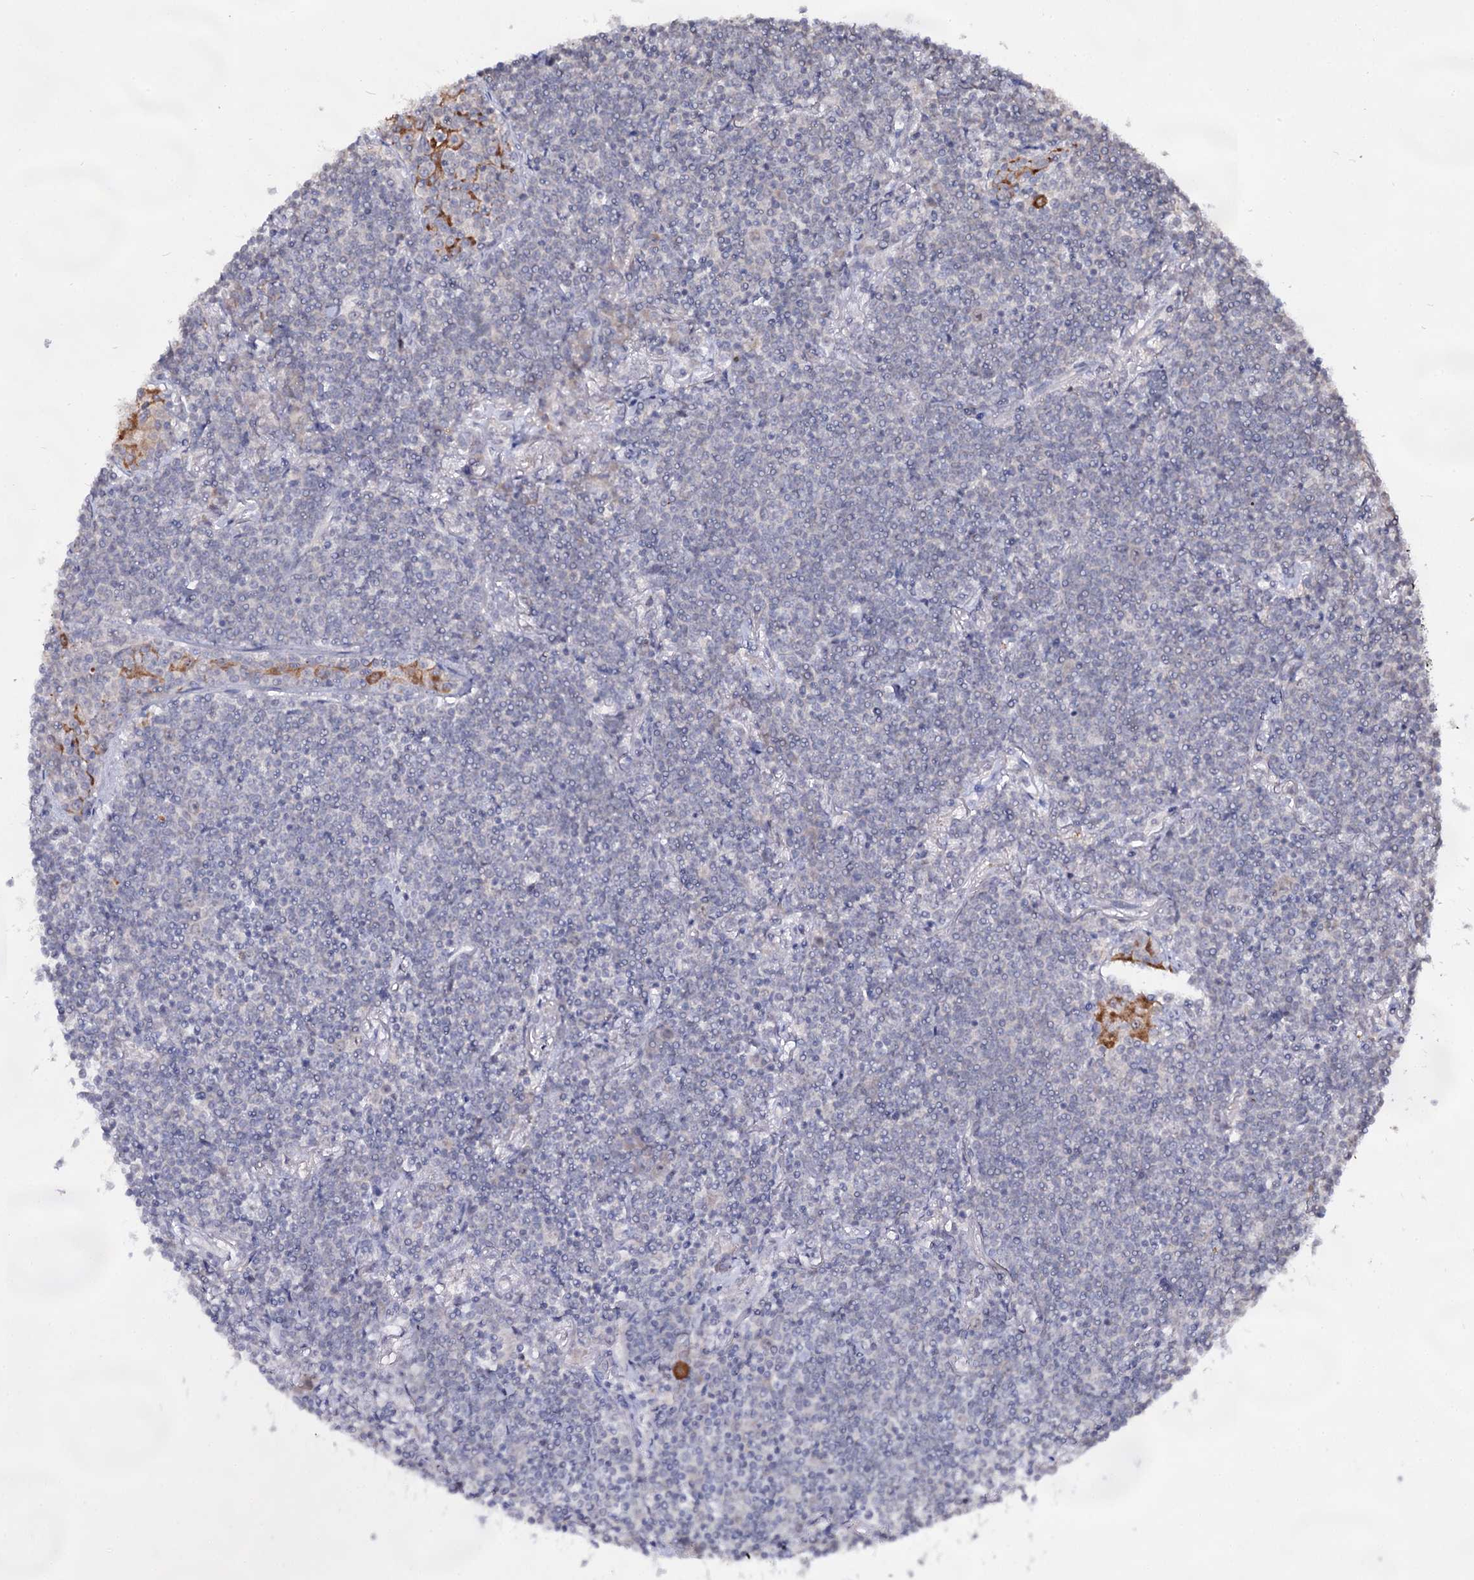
{"staining": {"intensity": "negative", "quantity": "none", "location": "none"}, "tissue": "lymphoma", "cell_type": "Tumor cells", "image_type": "cancer", "snomed": [{"axis": "morphology", "description": "Malignant lymphoma, non-Hodgkin's type, Low grade"}, {"axis": "topography", "description": "Lung"}], "caption": "Malignant lymphoma, non-Hodgkin's type (low-grade) was stained to show a protein in brown. There is no significant positivity in tumor cells.", "gene": "ARFIP2", "patient": {"sex": "female", "age": 71}}